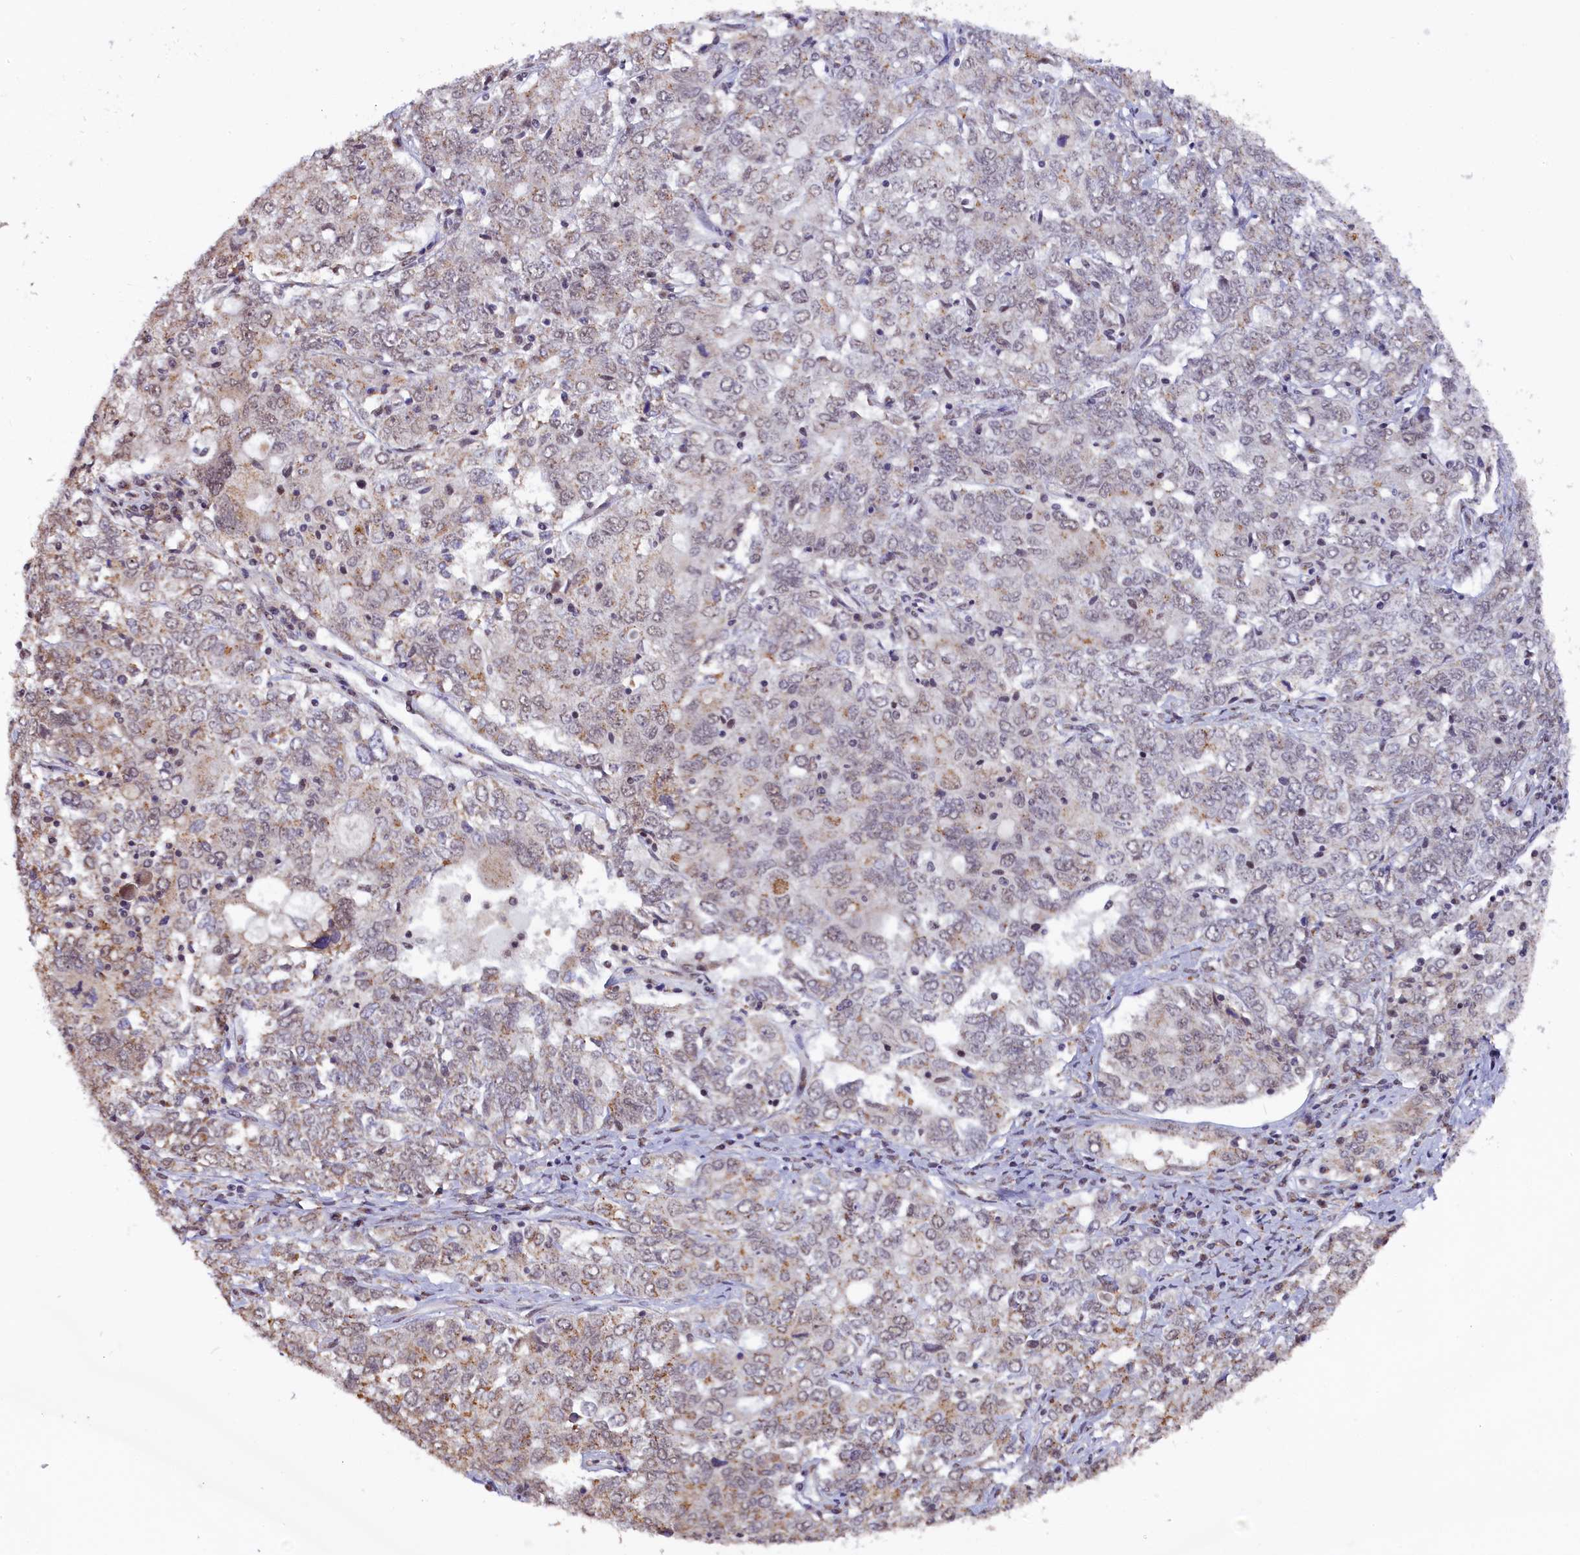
{"staining": {"intensity": "weak", "quantity": "25%-75%", "location": "cytoplasmic/membranous,nuclear"}, "tissue": "ovarian cancer", "cell_type": "Tumor cells", "image_type": "cancer", "snomed": [{"axis": "morphology", "description": "Carcinoma, endometroid"}, {"axis": "topography", "description": "Ovary"}], "caption": "This is an image of immunohistochemistry (IHC) staining of ovarian cancer (endometroid carcinoma), which shows weak positivity in the cytoplasmic/membranous and nuclear of tumor cells.", "gene": "NCBP1", "patient": {"sex": "female", "age": 62}}